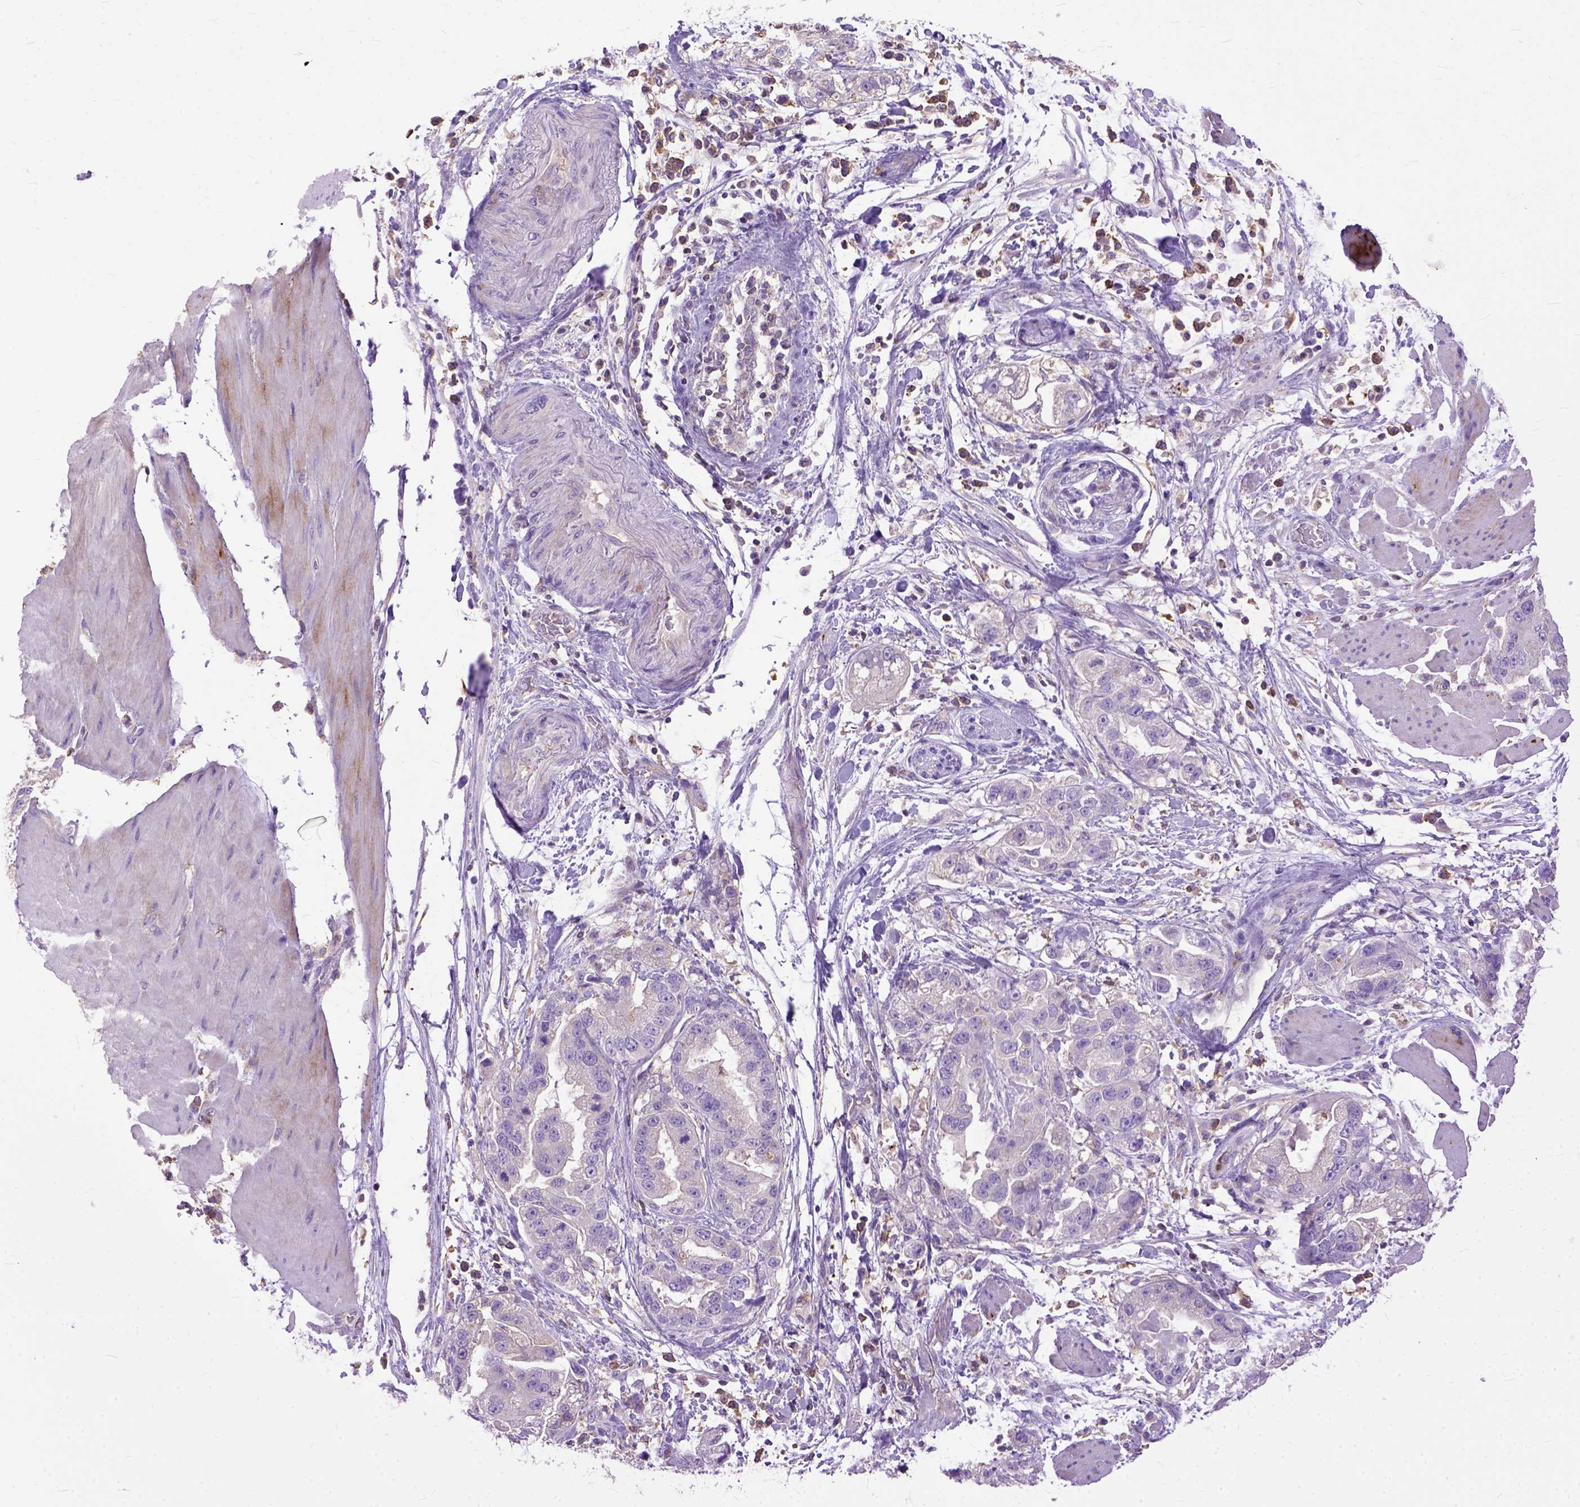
{"staining": {"intensity": "weak", "quantity": "25%-75%", "location": "cytoplasmic/membranous"}, "tissue": "stomach cancer", "cell_type": "Tumor cells", "image_type": "cancer", "snomed": [{"axis": "morphology", "description": "Adenocarcinoma, NOS"}, {"axis": "topography", "description": "Stomach"}], "caption": "Tumor cells demonstrate weak cytoplasmic/membranous positivity in approximately 25%-75% of cells in adenocarcinoma (stomach).", "gene": "NAMPT", "patient": {"sex": "male", "age": 59}}